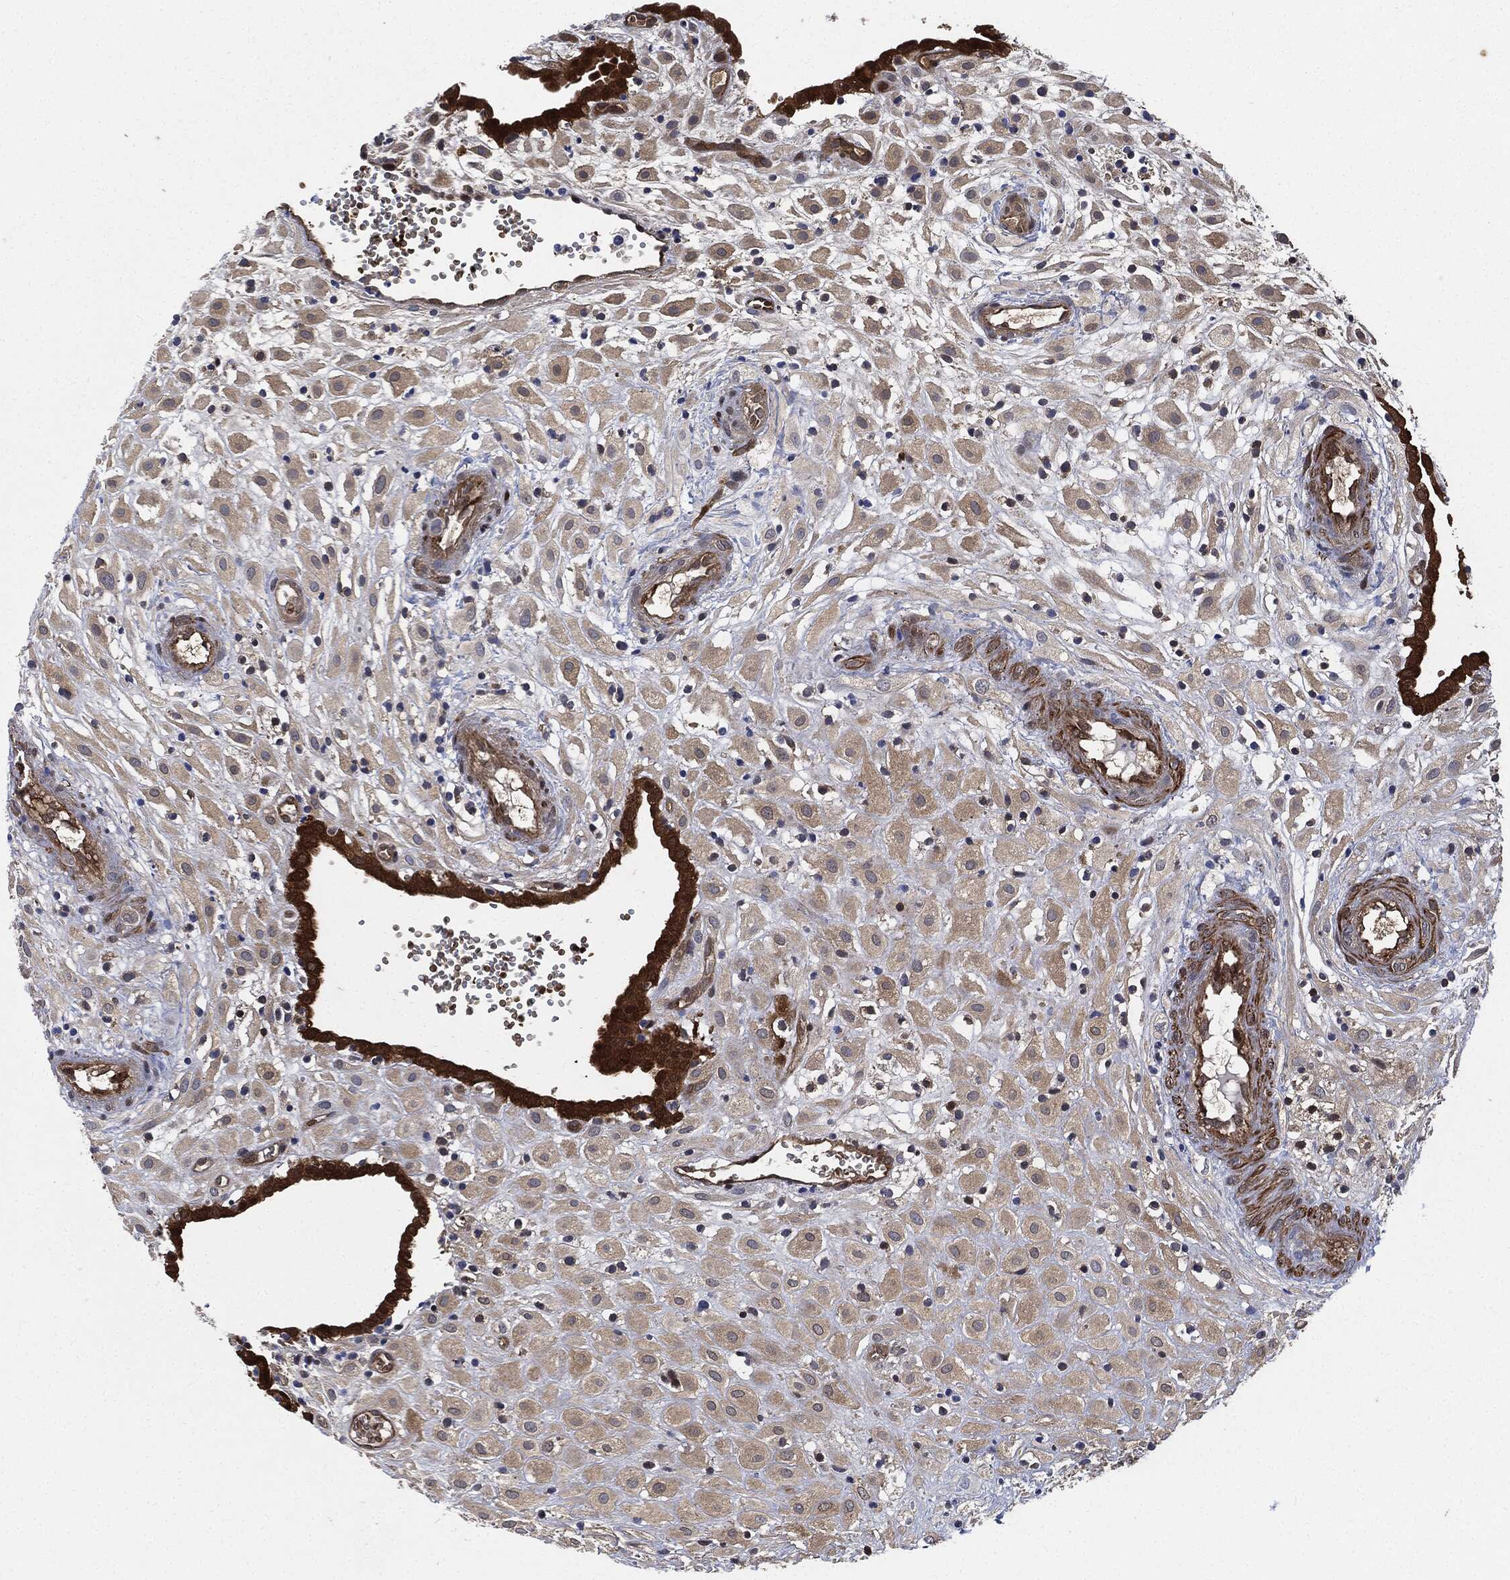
{"staining": {"intensity": "weak", "quantity": "25%-75%", "location": "cytoplasmic/membranous"}, "tissue": "placenta", "cell_type": "Decidual cells", "image_type": "normal", "snomed": [{"axis": "morphology", "description": "Normal tissue, NOS"}, {"axis": "topography", "description": "Placenta"}], "caption": "An image of placenta stained for a protein demonstrates weak cytoplasmic/membranous brown staining in decidual cells. (IHC, brightfield microscopy, high magnification).", "gene": "PRDX2", "patient": {"sex": "female", "age": 24}}